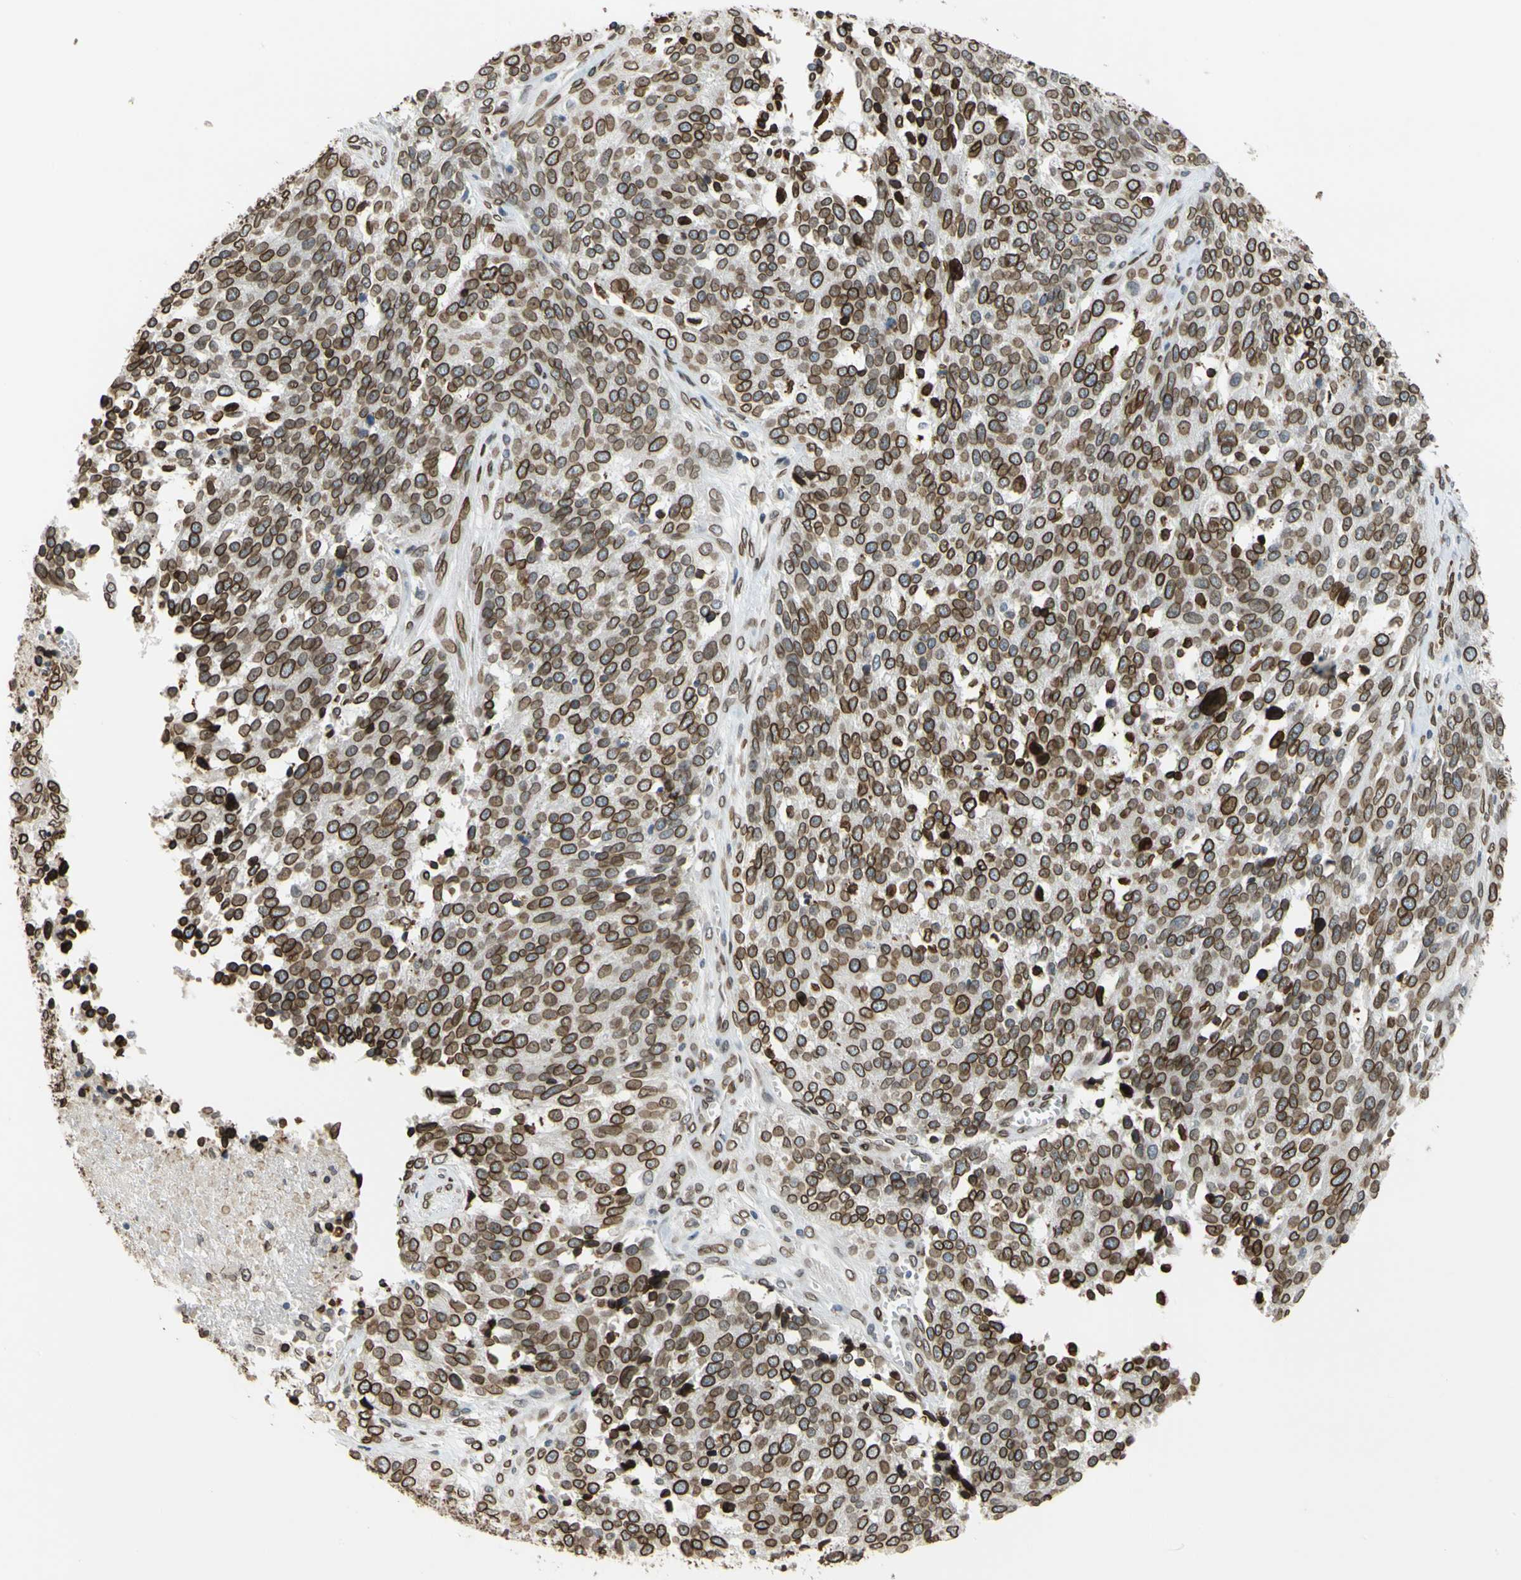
{"staining": {"intensity": "strong", "quantity": ">75%", "location": "cytoplasmic/membranous,nuclear"}, "tissue": "ovarian cancer", "cell_type": "Tumor cells", "image_type": "cancer", "snomed": [{"axis": "morphology", "description": "Cystadenocarcinoma, serous, NOS"}, {"axis": "topography", "description": "Ovary"}], "caption": "Protein expression analysis of serous cystadenocarcinoma (ovarian) shows strong cytoplasmic/membranous and nuclear staining in about >75% of tumor cells. Ihc stains the protein in brown and the nuclei are stained blue.", "gene": "SUN1", "patient": {"sex": "female", "age": 44}}